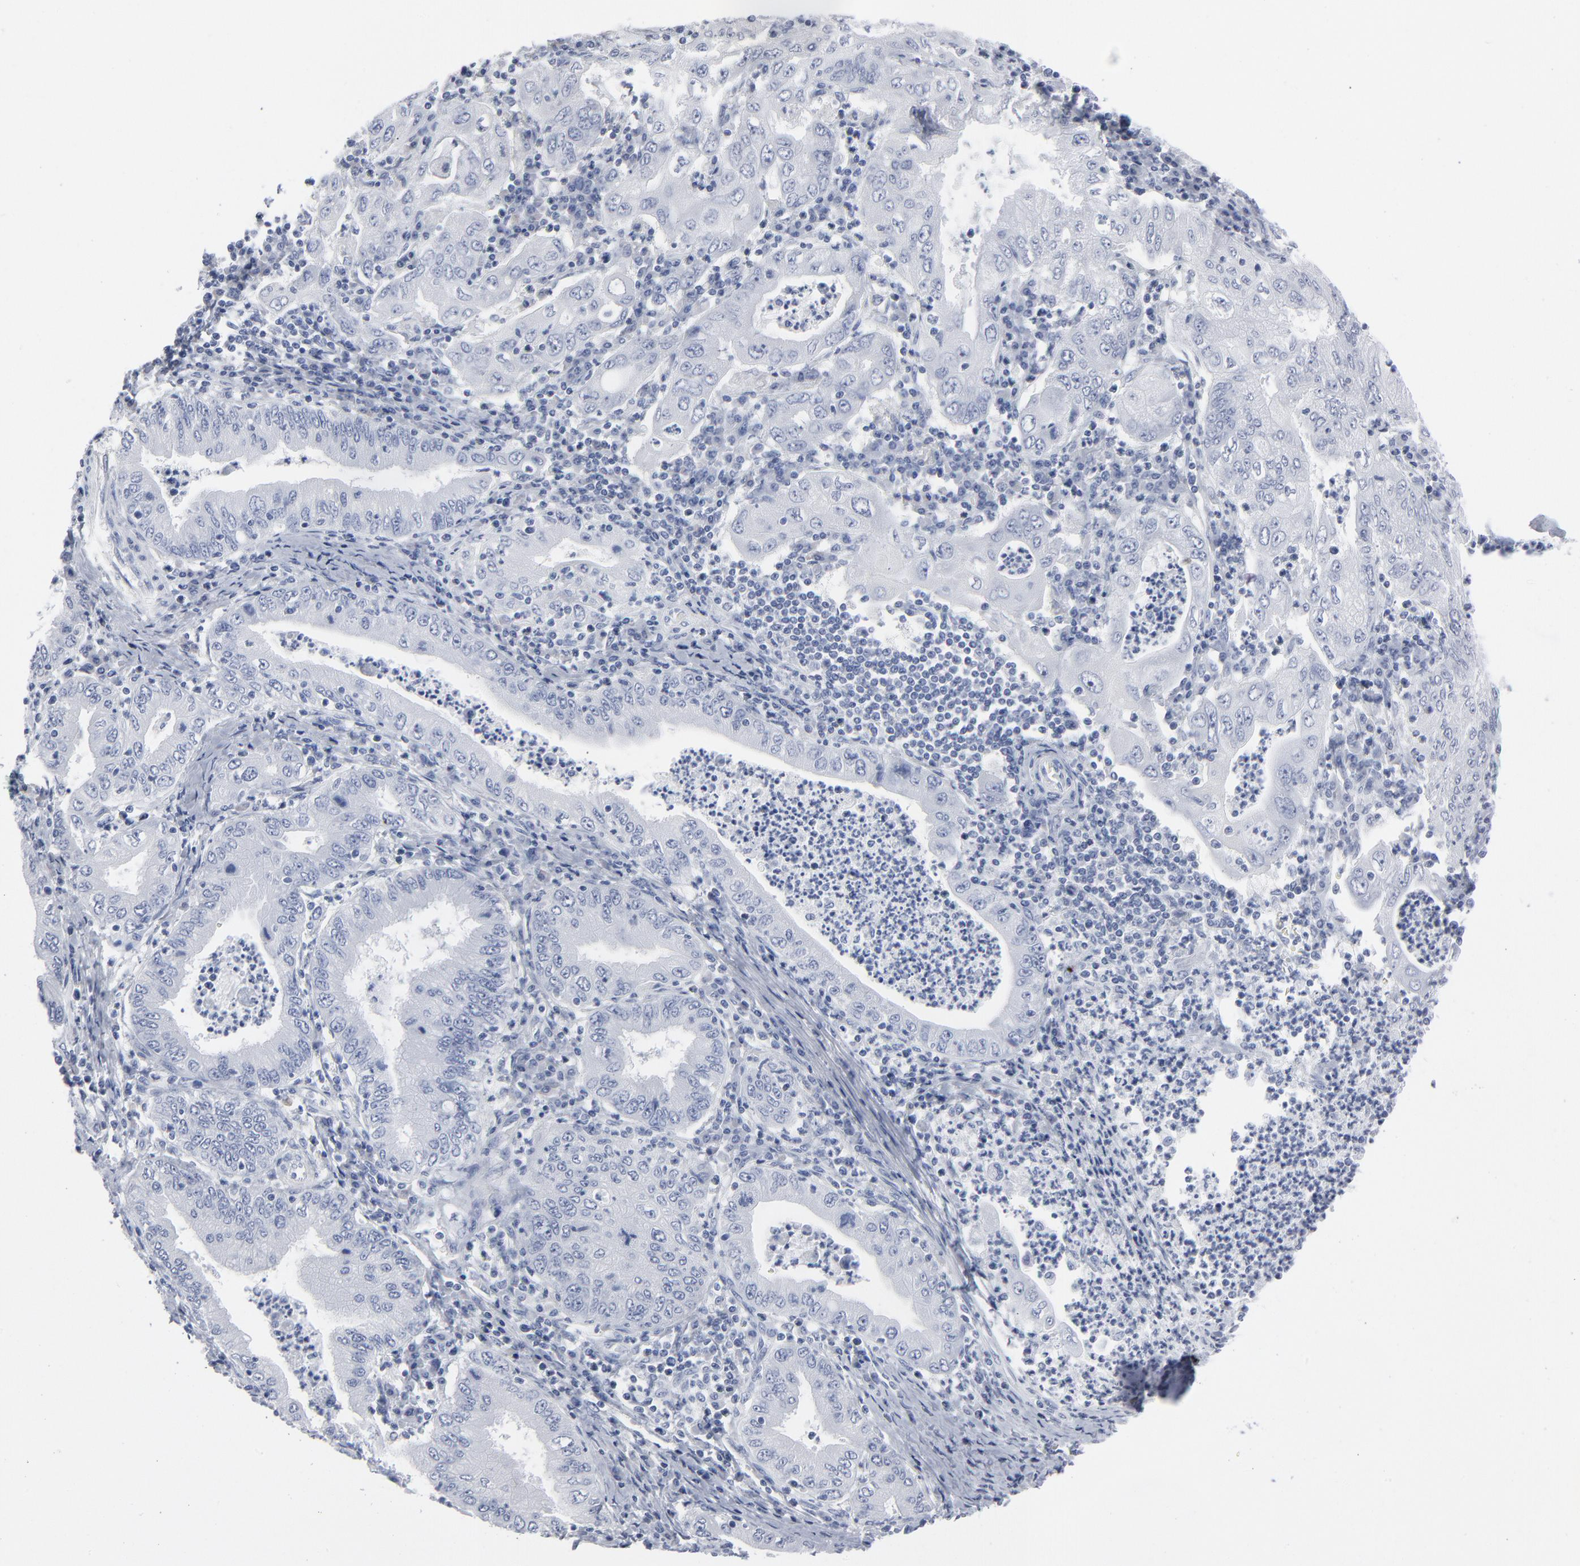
{"staining": {"intensity": "negative", "quantity": "none", "location": "none"}, "tissue": "stomach cancer", "cell_type": "Tumor cells", "image_type": "cancer", "snomed": [{"axis": "morphology", "description": "Normal tissue, NOS"}, {"axis": "morphology", "description": "Adenocarcinoma, NOS"}, {"axis": "topography", "description": "Esophagus"}, {"axis": "topography", "description": "Stomach, upper"}, {"axis": "topography", "description": "Peripheral nerve tissue"}], "caption": "Adenocarcinoma (stomach) stained for a protein using immunohistochemistry (IHC) displays no expression tumor cells.", "gene": "PAGE1", "patient": {"sex": "male", "age": 62}}